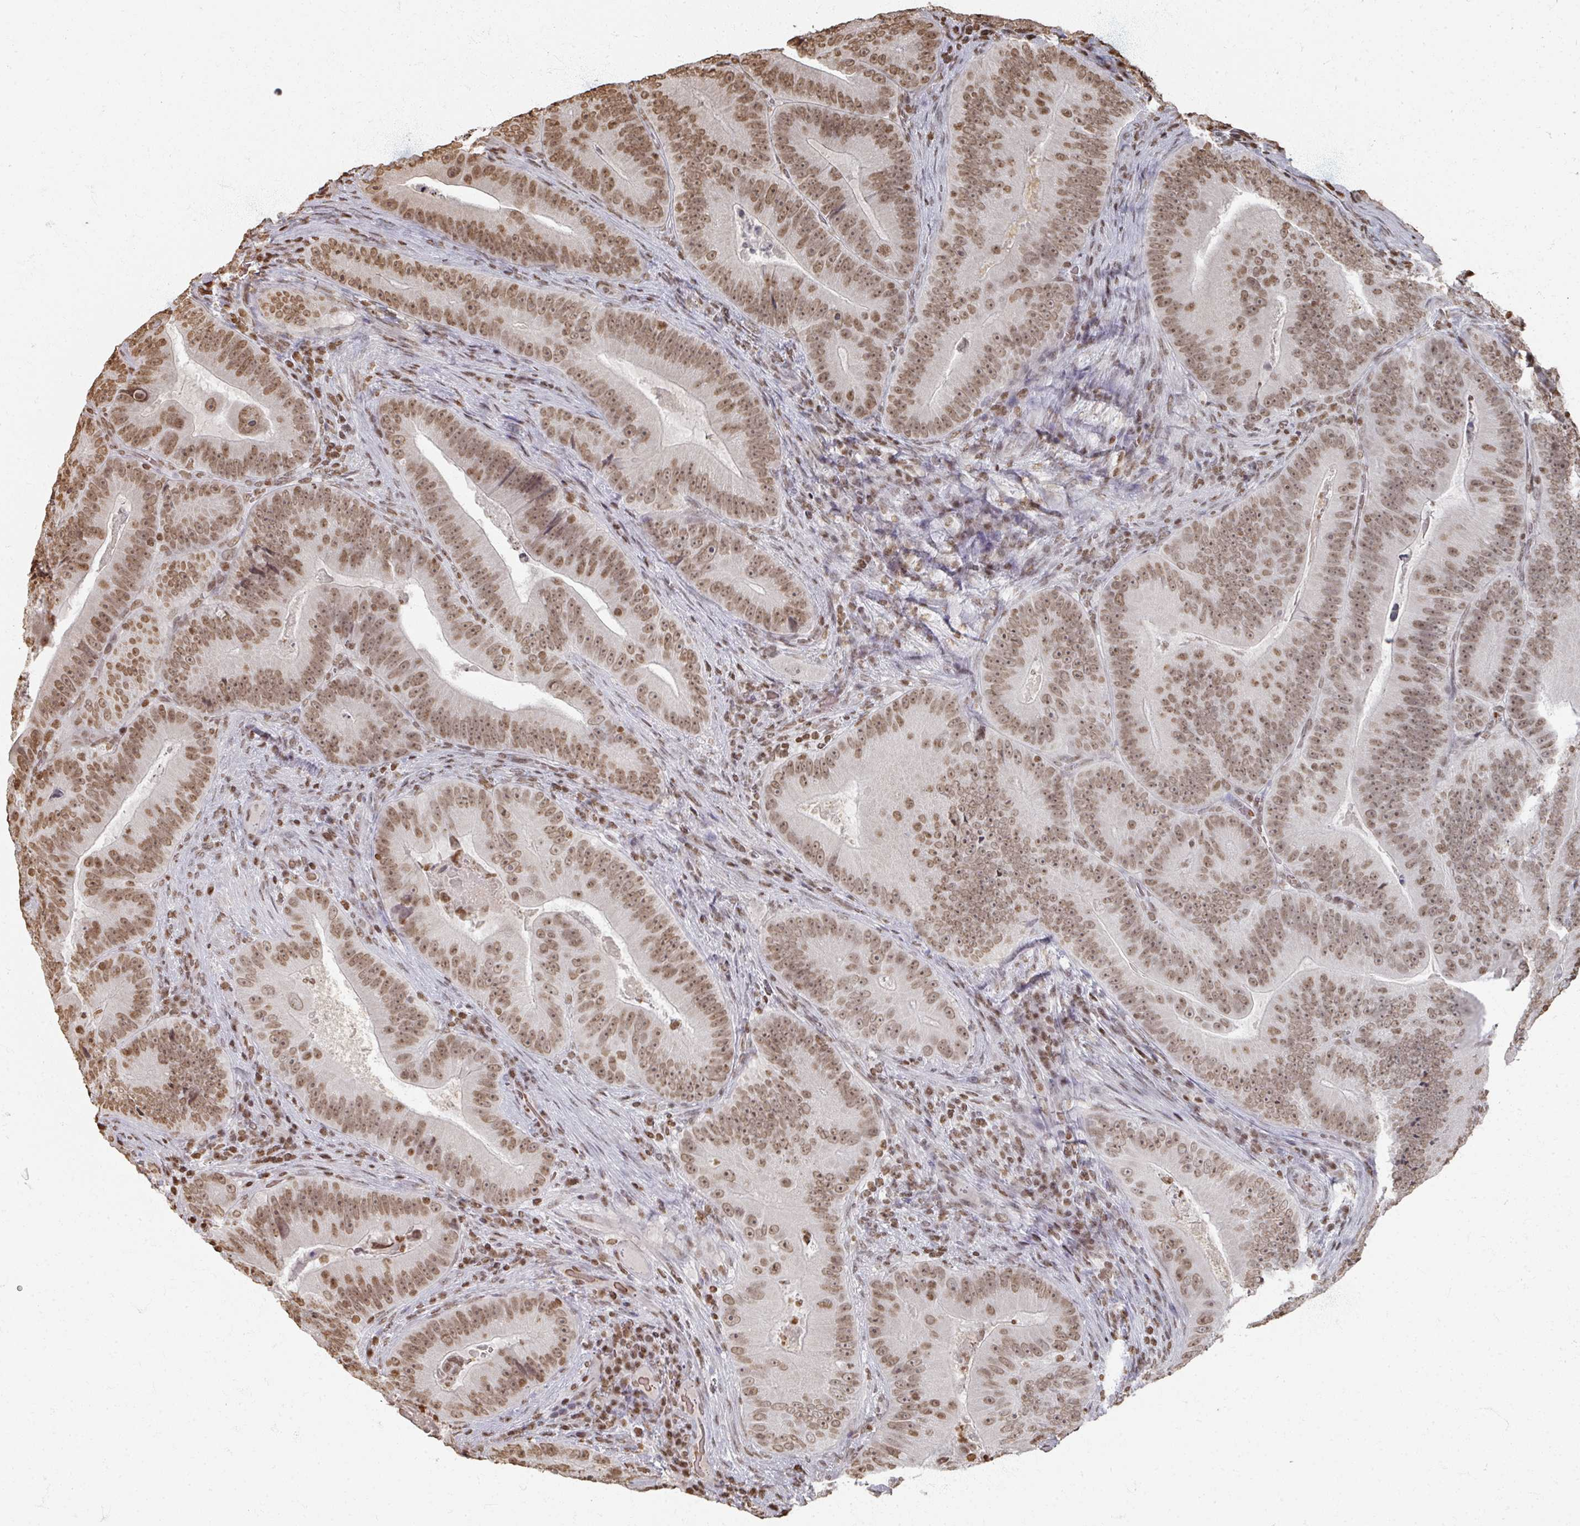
{"staining": {"intensity": "moderate", "quantity": ">75%", "location": "nuclear"}, "tissue": "colorectal cancer", "cell_type": "Tumor cells", "image_type": "cancer", "snomed": [{"axis": "morphology", "description": "Adenocarcinoma, NOS"}, {"axis": "topography", "description": "Colon"}], "caption": "Immunohistochemical staining of human adenocarcinoma (colorectal) shows medium levels of moderate nuclear staining in about >75% of tumor cells.", "gene": "DCUN1D5", "patient": {"sex": "female", "age": 86}}